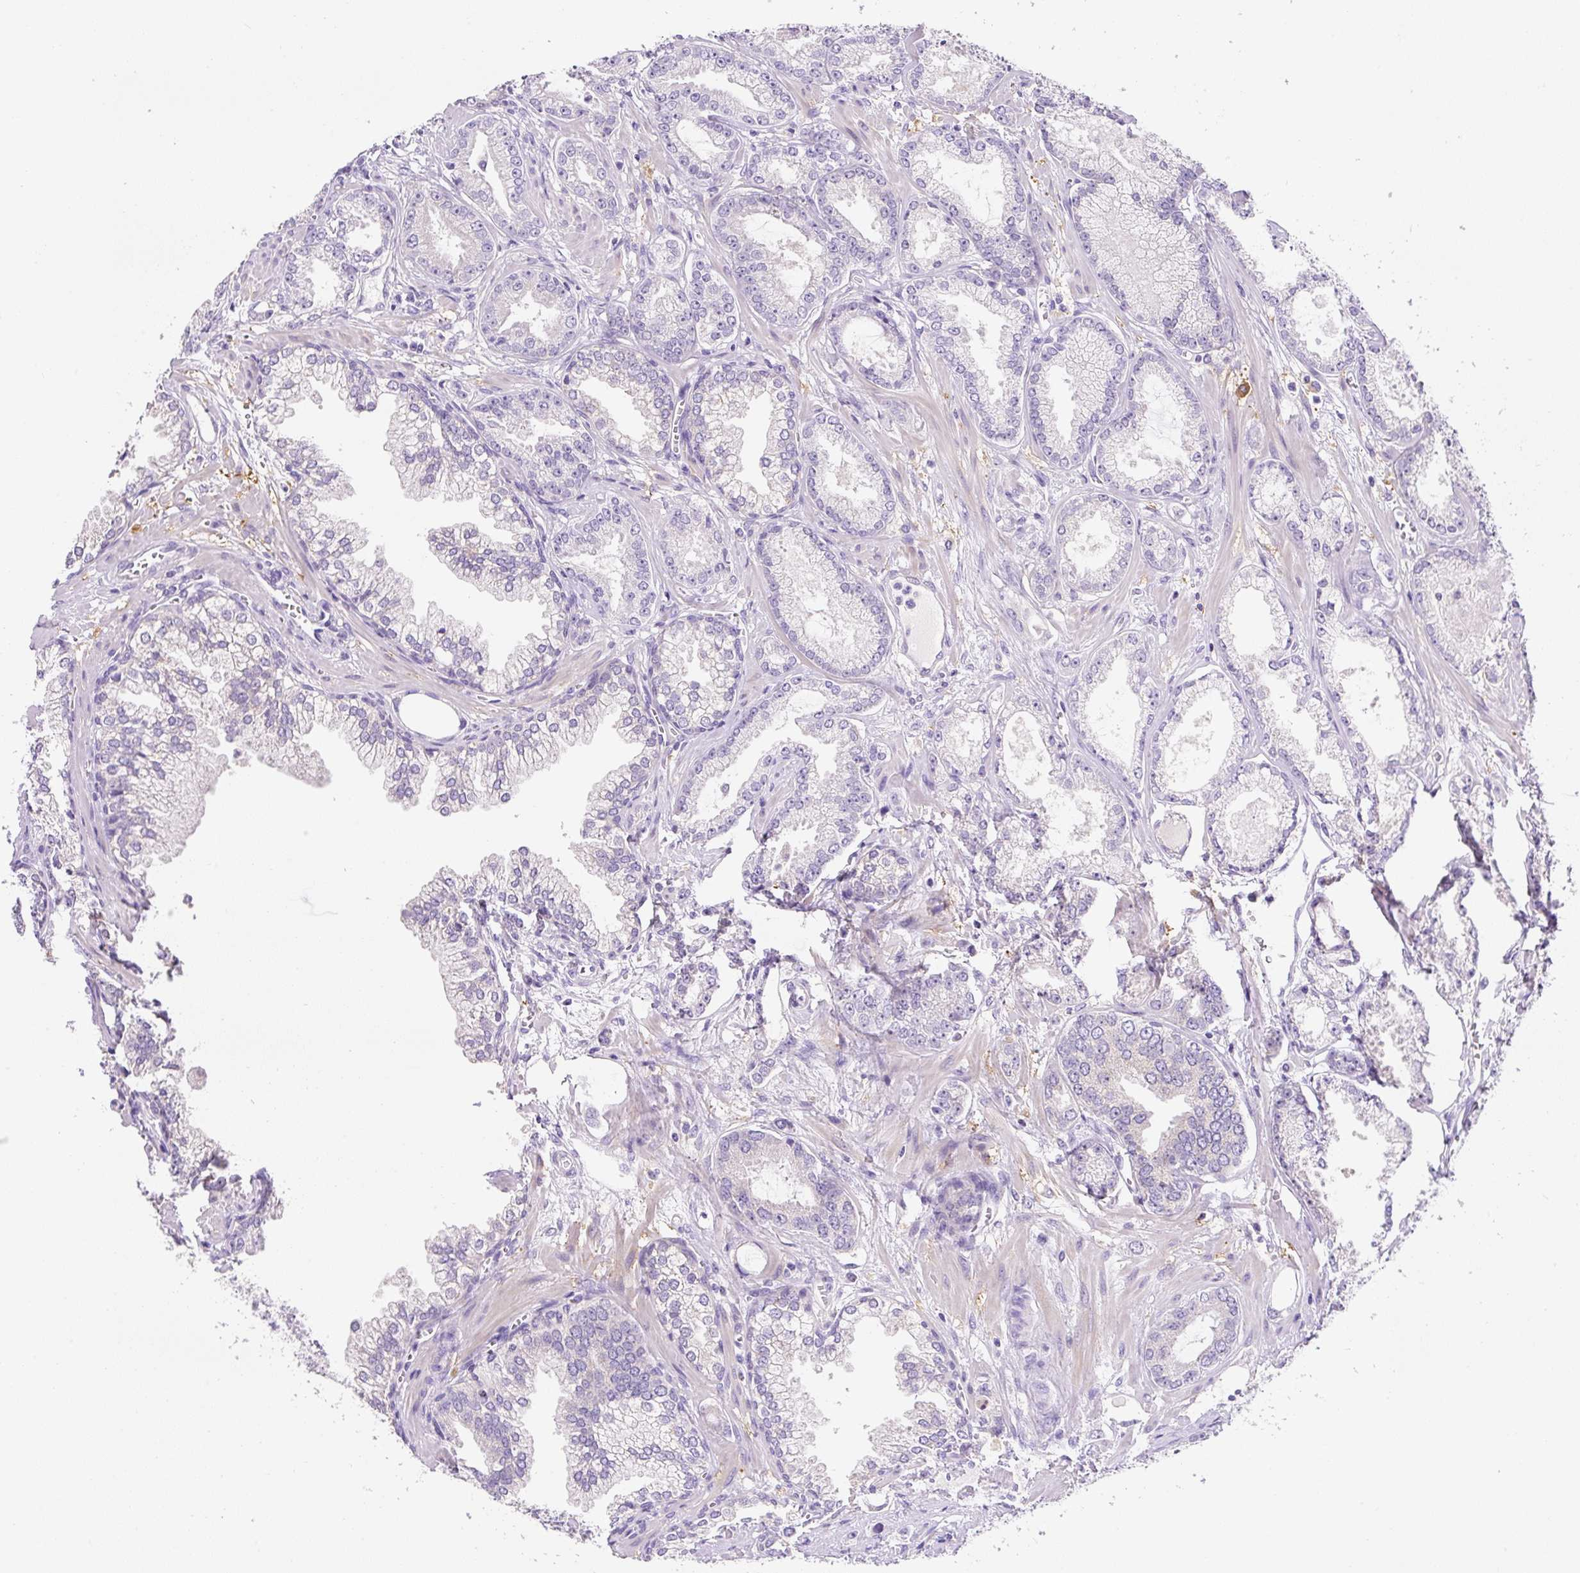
{"staining": {"intensity": "negative", "quantity": "none", "location": "none"}, "tissue": "prostate cancer", "cell_type": "Tumor cells", "image_type": "cancer", "snomed": [{"axis": "morphology", "description": "Adenocarcinoma, Medium grade"}, {"axis": "topography", "description": "Prostate"}], "caption": "DAB (3,3'-diaminobenzidine) immunohistochemical staining of human prostate cancer displays no significant positivity in tumor cells. (DAB (3,3'-diaminobenzidine) immunohistochemistry with hematoxylin counter stain).", "gene": "NDST3", "patient": {"sex": "male", "age": 57}}